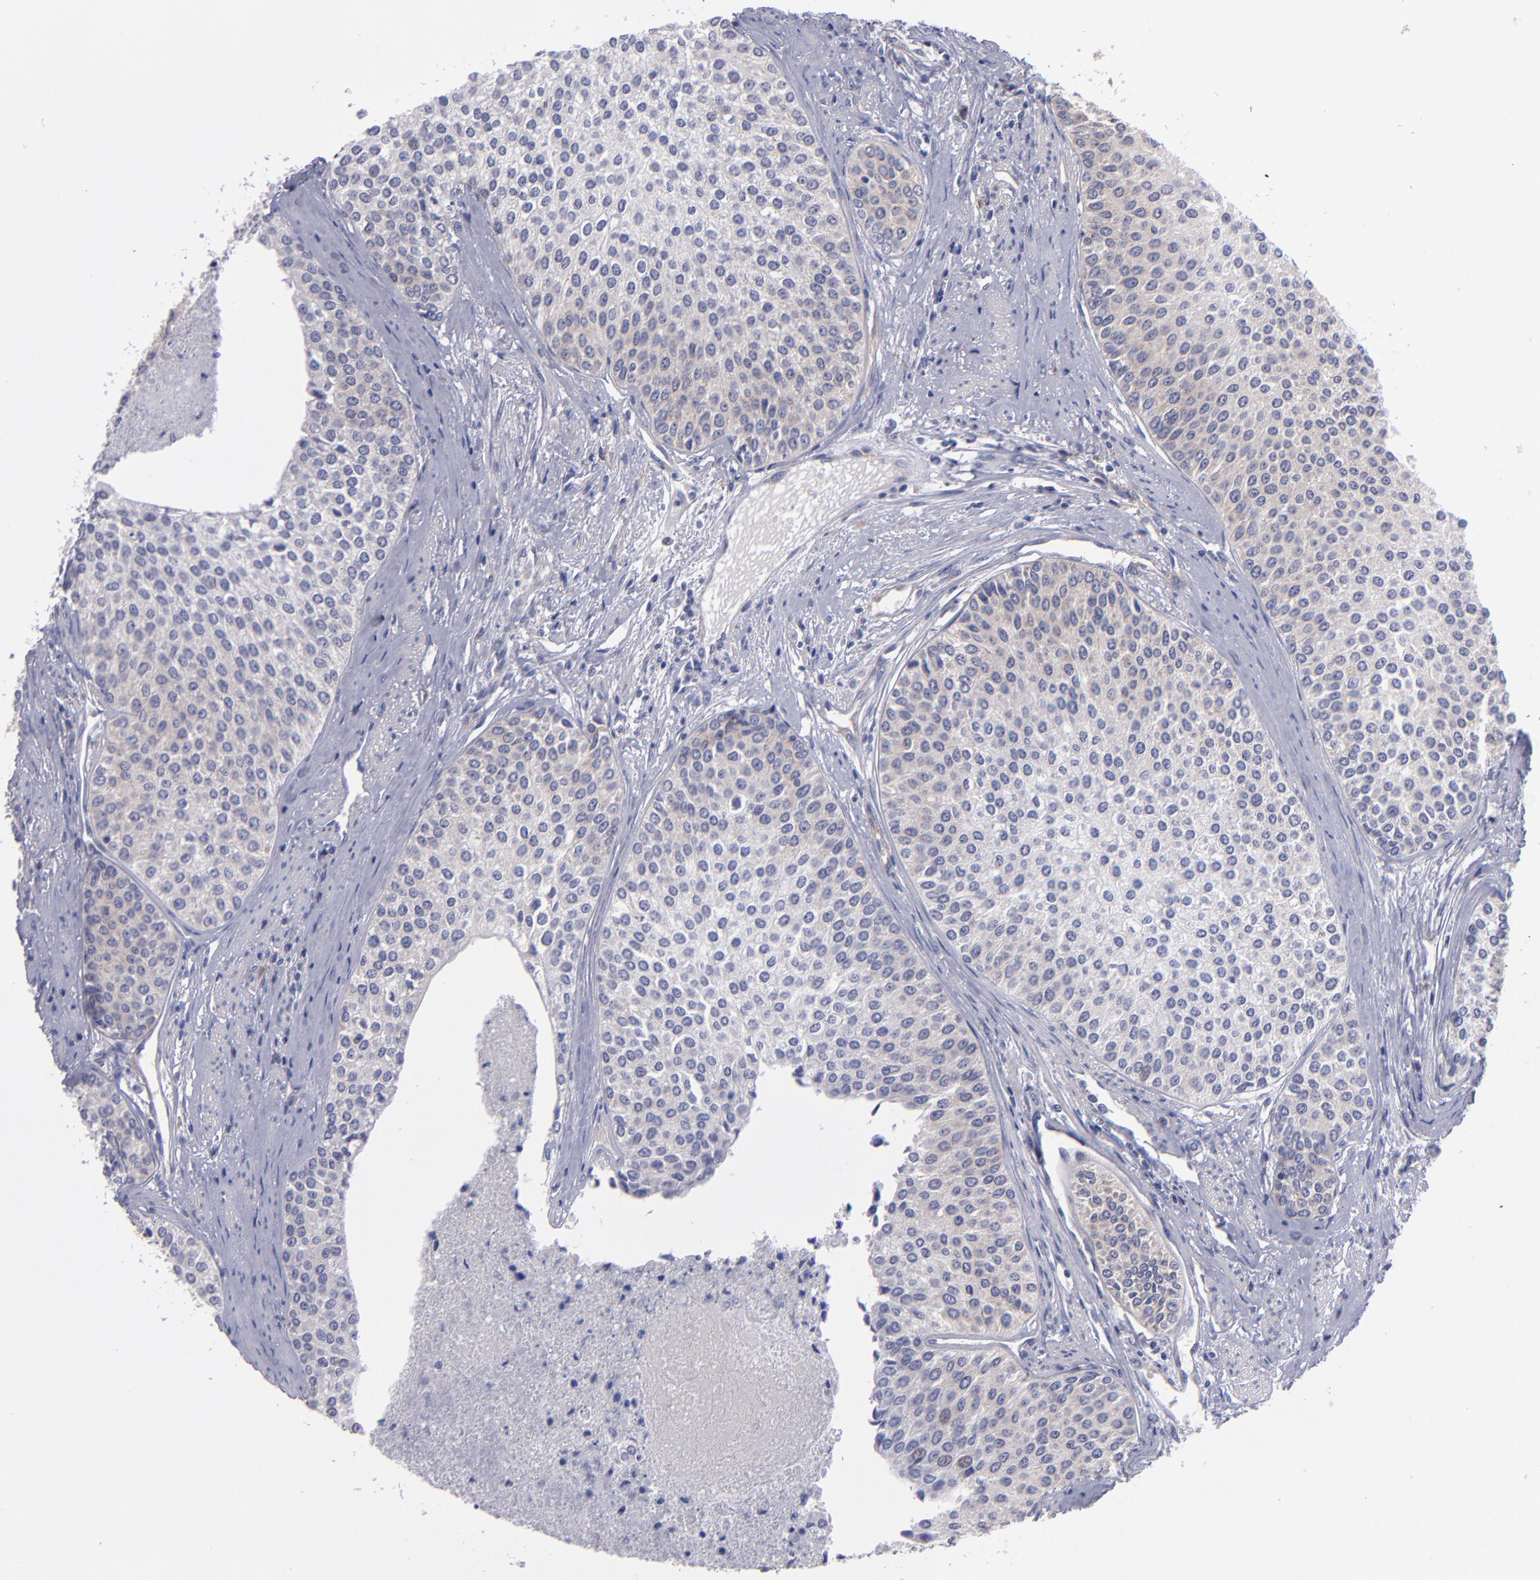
{"staining": {"intensity": "weak", "quantity": "25%-75%", "location": "cytoplasmic/membranous"}, "tissue": "urothelial cancer", "cell_type": "Tumor cells", "image_type": "cancer", "snomed": [{"axis": "morphology", "description": "Urothelial carcinoma, Low grade"}, {"axis": "topography", "description": "Urinary bladder"}], "caption": "Immunohistochemistry micrograph of urothelial carcinoma (low-grade) stained for a protein (brown), which displays low levels of weak cytoplasmic/membranous expression in about 25%-75% of tumor cells.", "gene": "EIF3L", "patient": {"sex": "female", "age": 73}}